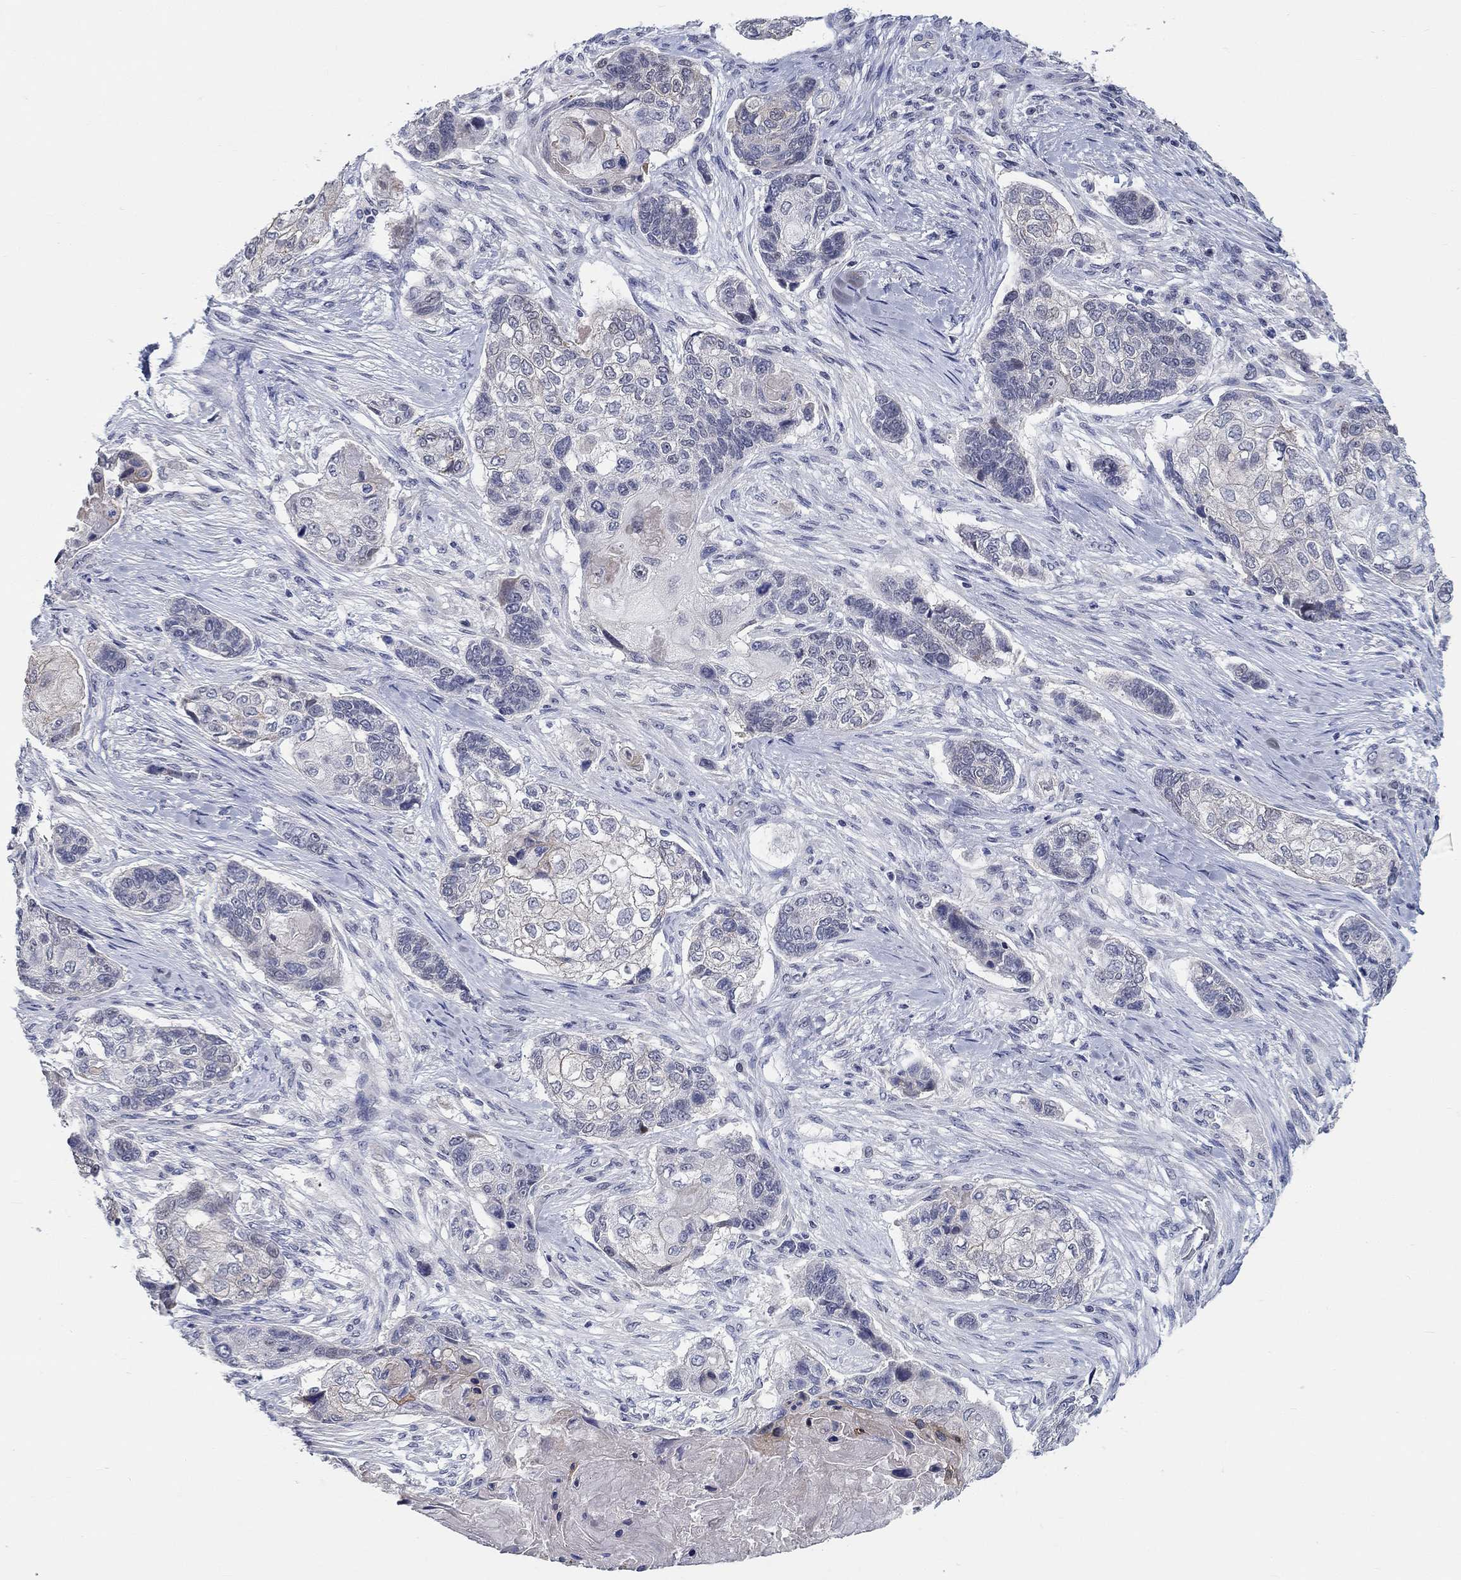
{"staining": {"intensity": "weak", "quantity": "<25%", "location": "cytoplasmic/membranous"}, "tissue": "lung cancer", "cell_type": "Tumor cells", "image_type": "cancer", "snomed": [{"axis": "morphology", "description": "Normal tissue, NOS"}, {"axis": "morphology", "description": "Squamous cell carcinoma, NOS"}, {"axis": "topography", "description": "Bronchus"}, {"axis": "topography", "description": "Lung"}], "caption": "Squamous cell carcinoma (lung) was stained to show a protein in brown. There is no significant staining in tumor cells. Nuclei are stained in blue.", "gene": "SMIM18", "patient": {"sex": "male", "age": 69}}